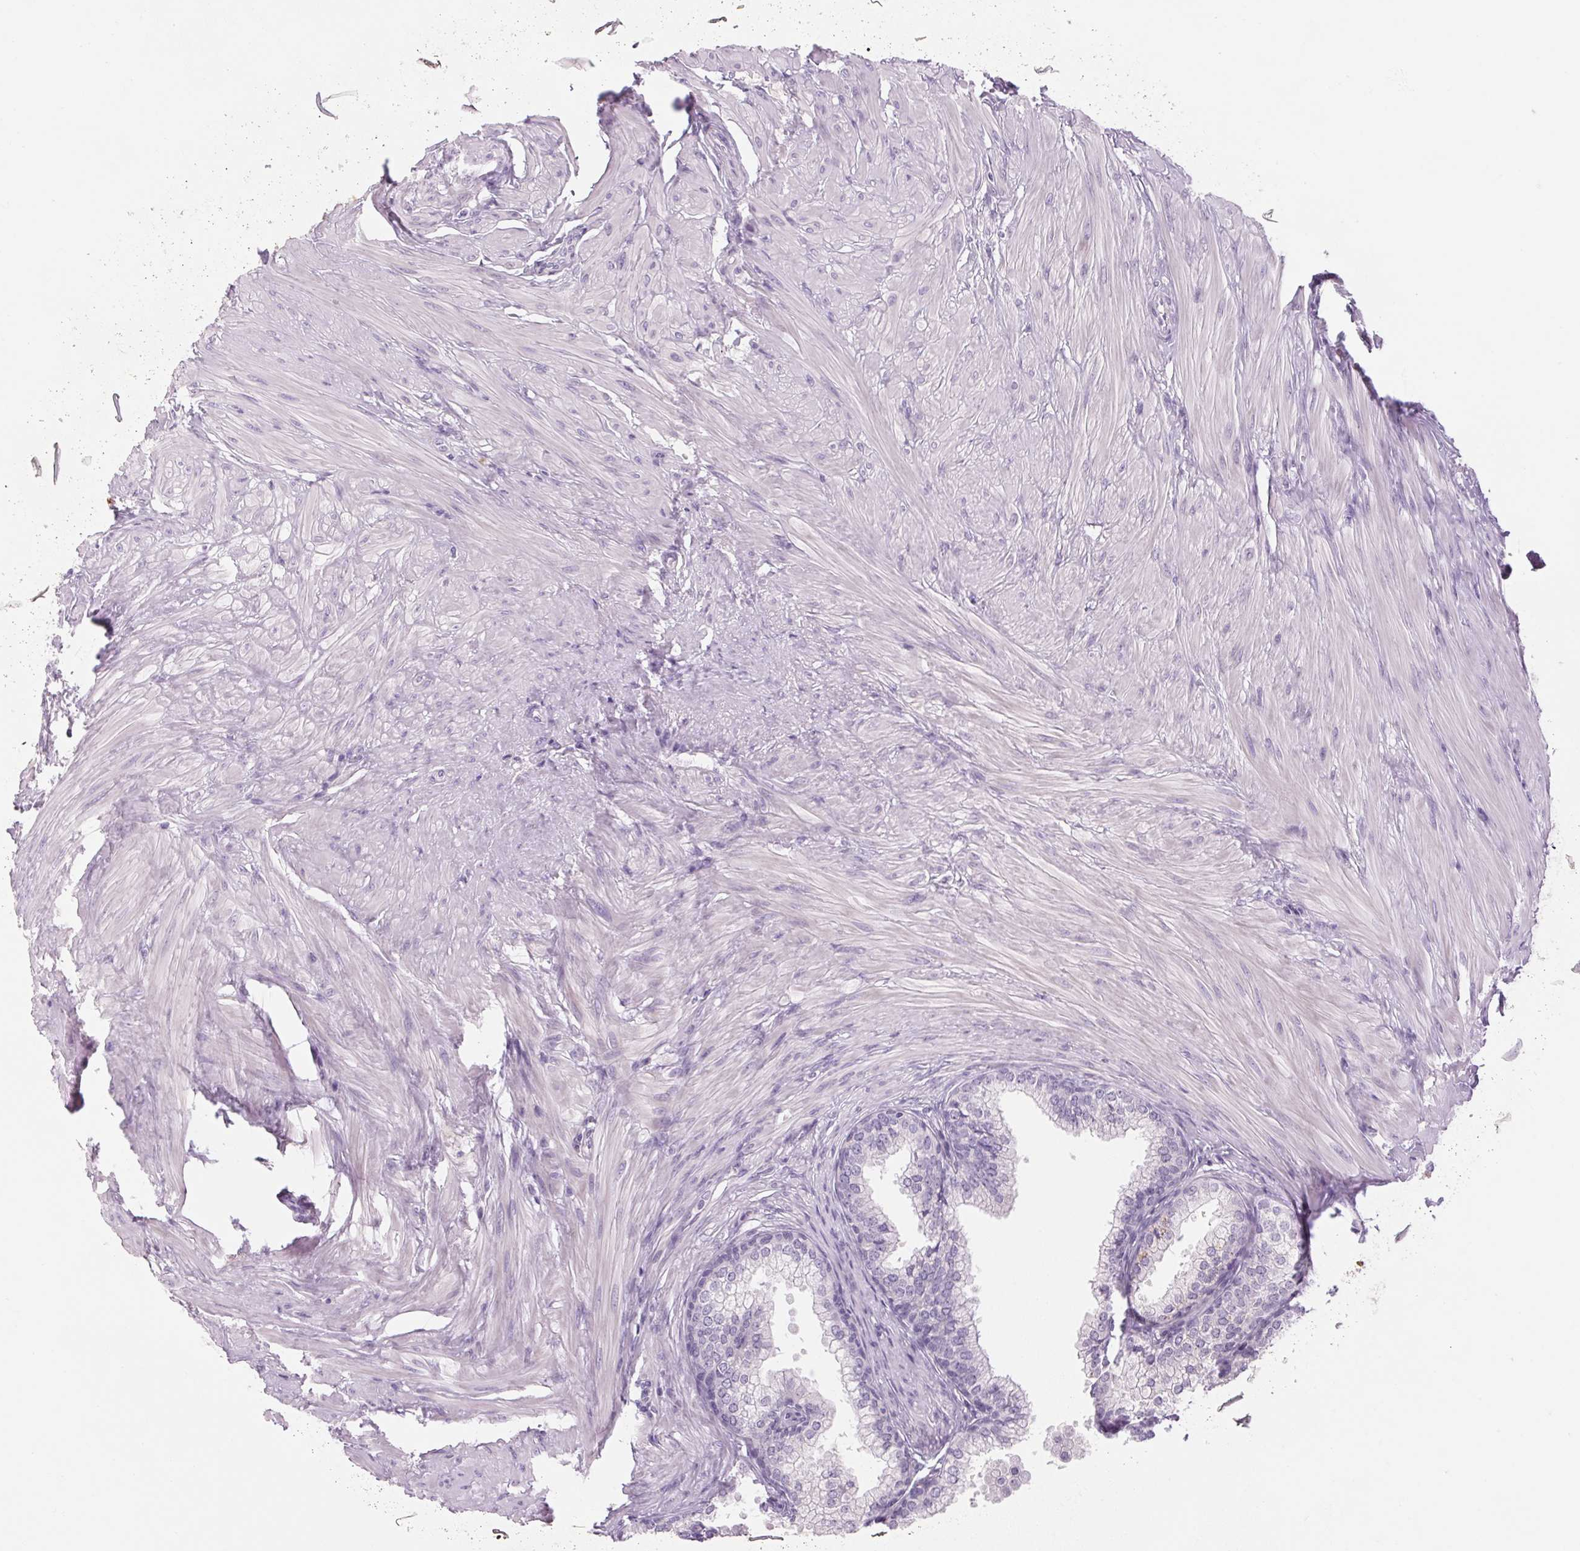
{"staining": {"intensity": "negative", "quantity": "none", "location": "none"}, "tissue": "prostate", "cell_type": "Glandular cells", "image_type": "normal", "snomed": [{"axis": "morphology", "description": "Normal tissue, NOS"}, {"axis": "topography", "description": "Prostate"}, {"axis": "topography", "description": "Peripheral nerve tissue"}], "caption": "Image shows no significant protein staining in glandular cells of unremarkable prostate. (DAB immunohistochemistry (IHC) with hematoxylin counter stain).", "gene": "RPTN", "patient": {"sex": "male", "age": 55}}